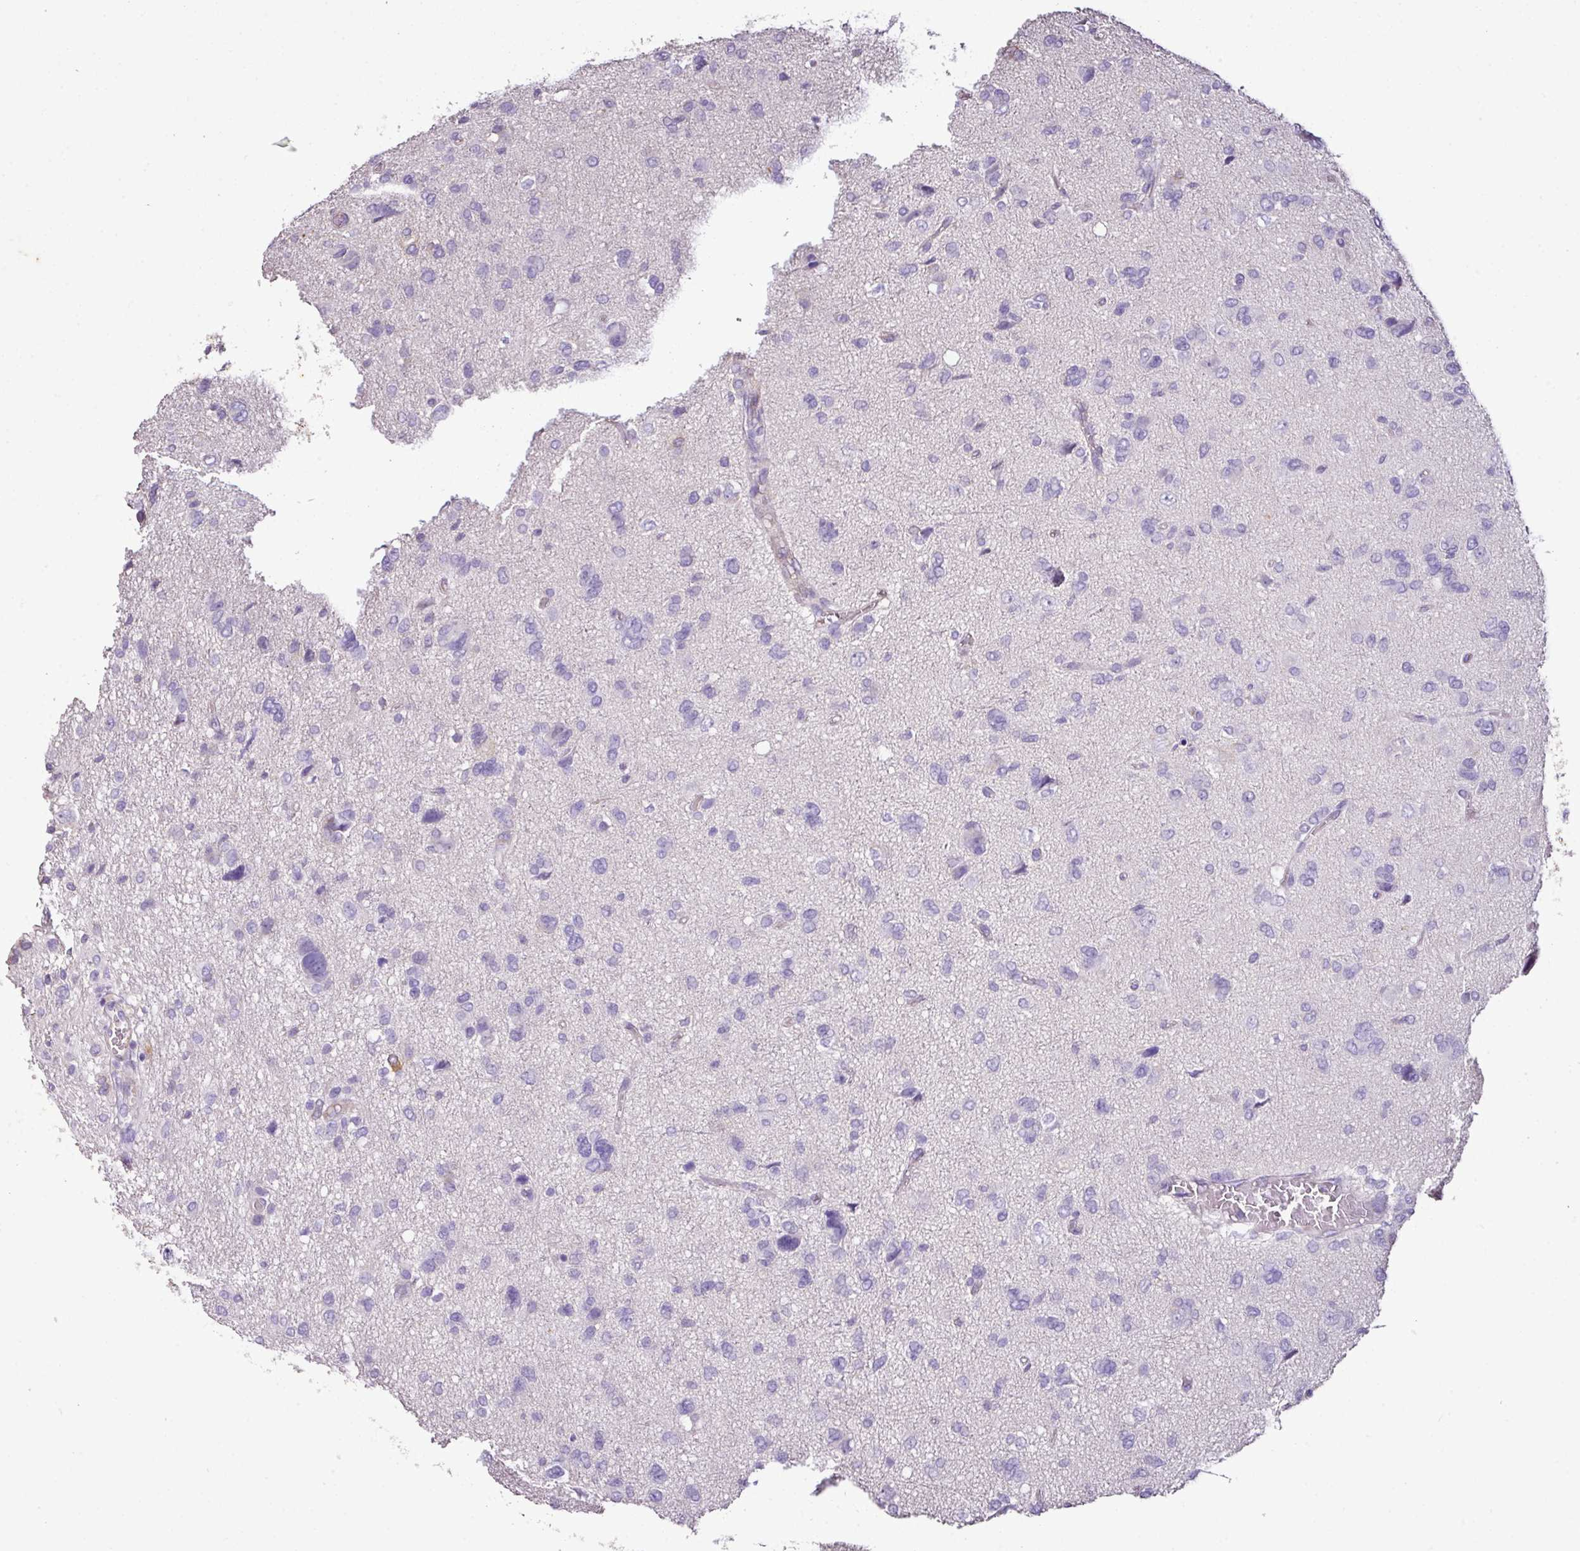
{"staining": {"intensity": "negative", "quantity": "none", "location": "none"}, "tissue": "glioma", "cell_type": "Tumor cells", "image_type": "cancer", "snomed": [{"axis": "morphology", "description": "Glioma, malignant, High grade"}, {"axis": "topography", "description": "Brain"}], "caption": "High magnification brightfield microscopy of glioma stained with DAB (brown) and counterstained with hematoxylin (blue): tumor cells show no significant positivity. Nuclei are stained in blue.", "gene": "AGR3", "patient": {"sex": "female", "age": 59}}